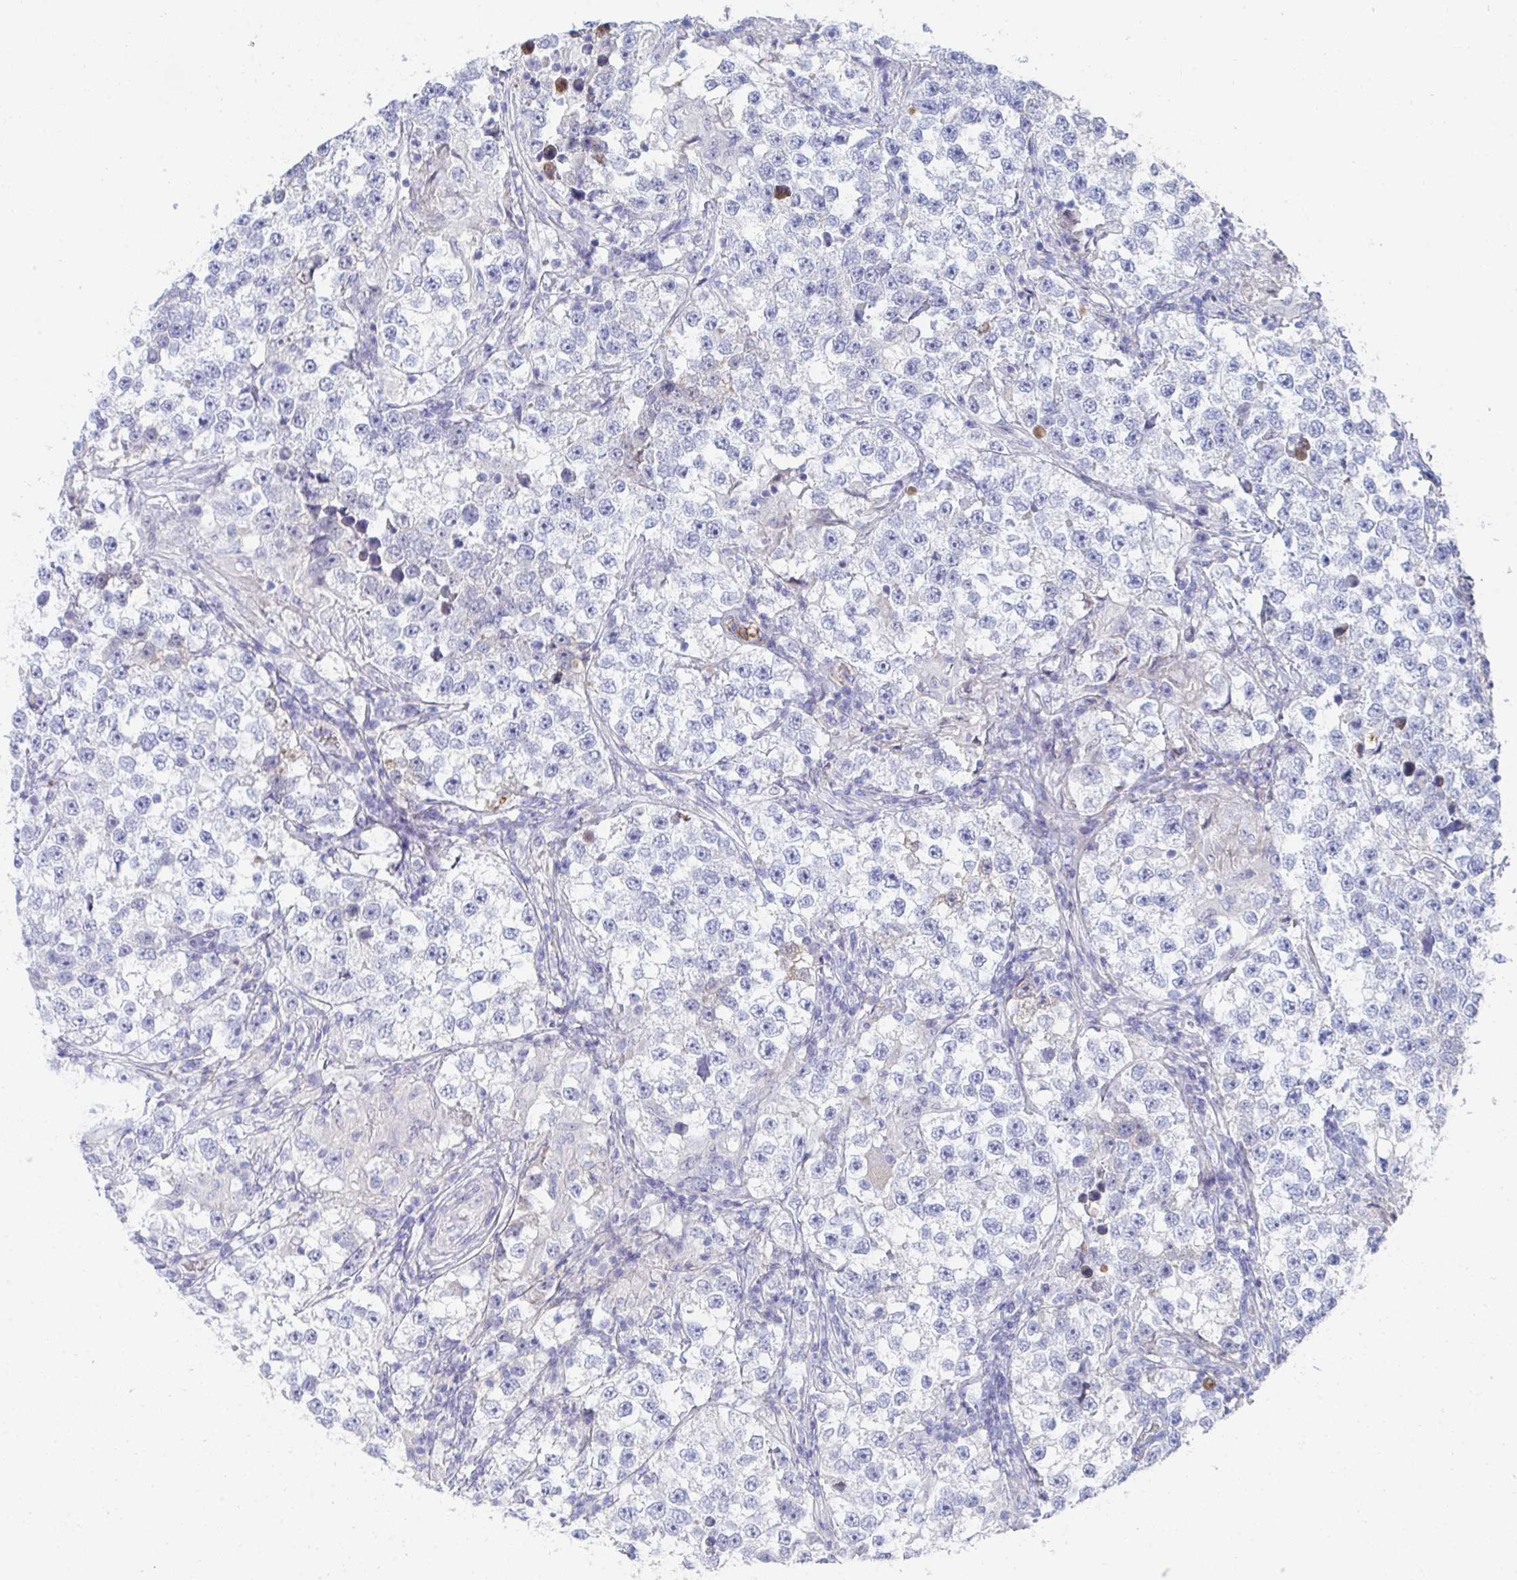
{"staining": {"intensity": "negative", "quantity": "none", "location": "none"}, "tissue": "testis cancer", "cell_type": "Tumor cells", "image_type": "cancer", "snomed": [{"axis": "morphology", "description": "Seminoma, NOS"}, {"axis": "topography", "description": "Testis"}], "caption": "Seminoma (testis) was stained to show a protein in brown. There is no significant positivity in tumor cells. Nuclei are stained in blue.", "gene": "TNFAIP6", "patient": {"sex": "male", "age": 46}}